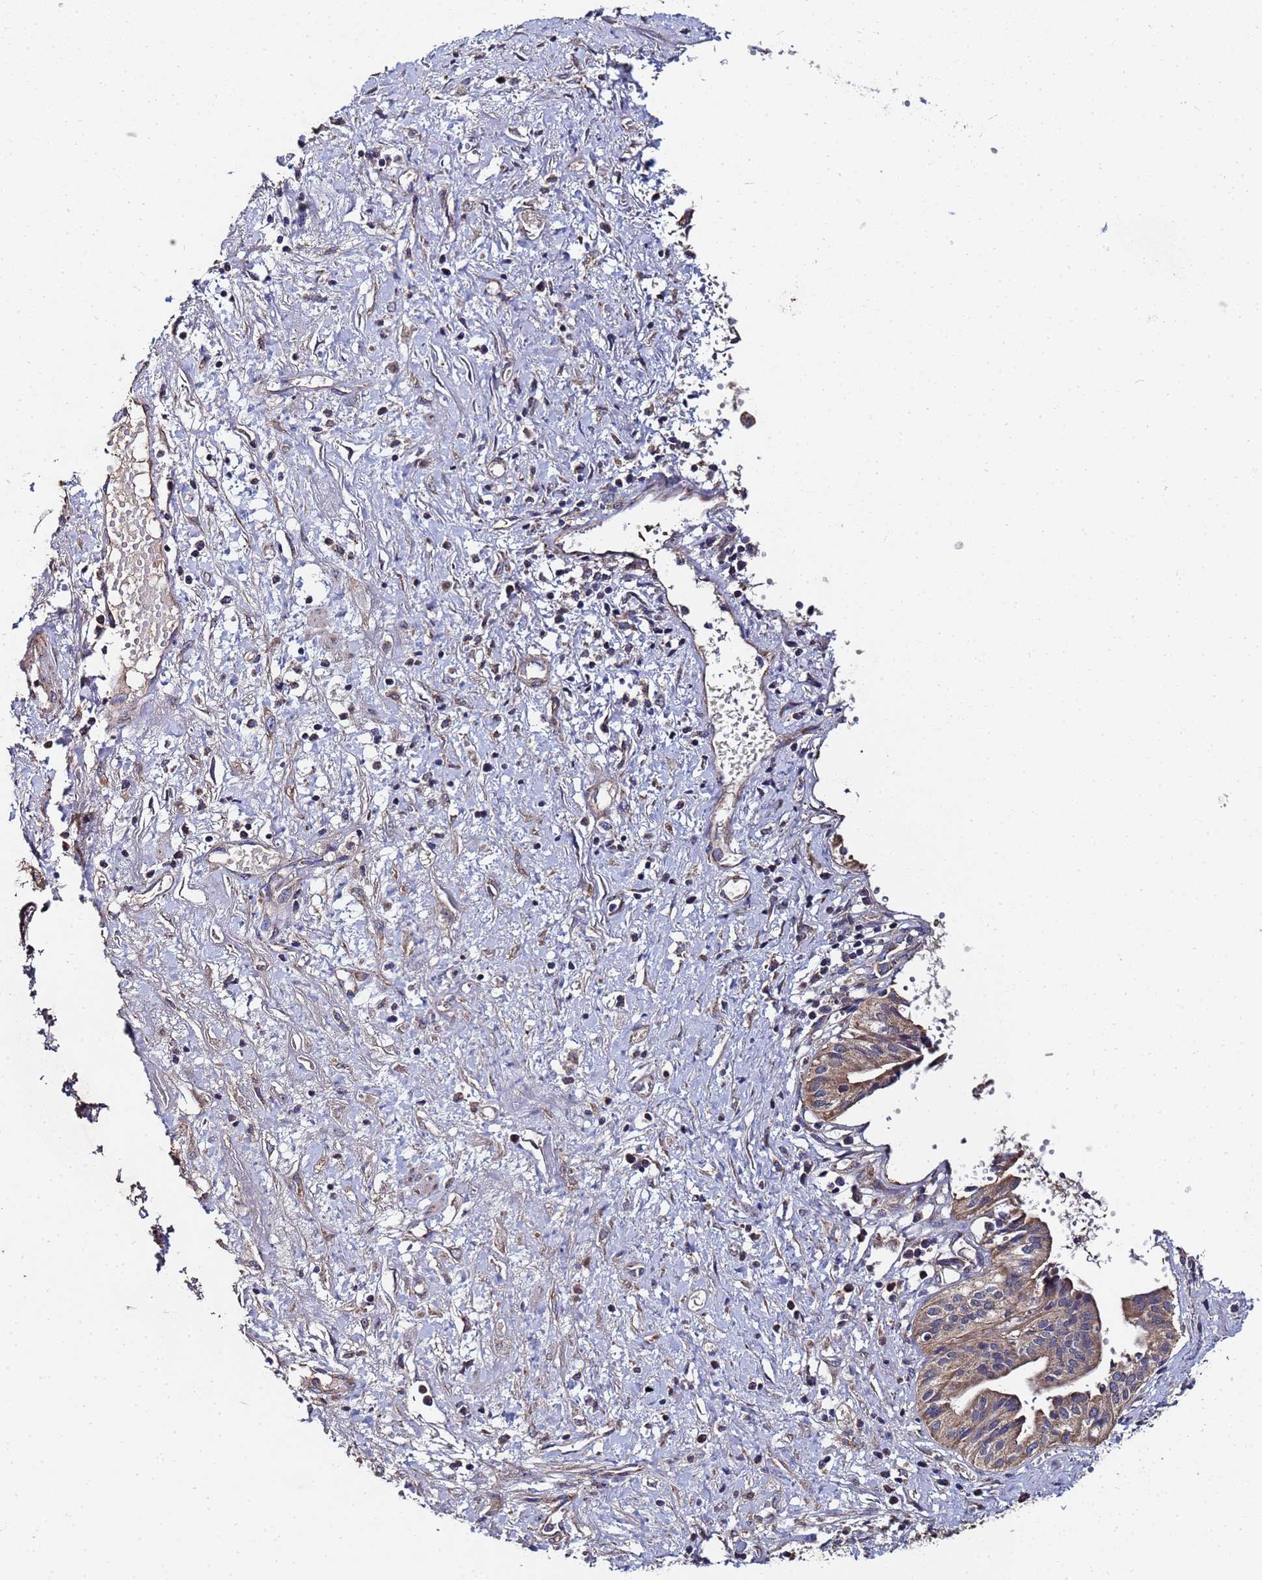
{"staining": {"intensity": "moderate", "quantity": "25%-75%", "location": "cytoplasmic/membranous"}, "tissue": "pancreatic cancer", "cell_type": "Tumor cells", "image_type": "cancer", "snomed": [{"axis": "morphology", "description": "Adenocarcinoma, NOS"}, {"axis": "topography", "description": "Pancreas"}], "caption": "Human pancreatic cancer stained with a brown dye shows moderate cytoplasmic/membranous positive staining in approximately 25%-75% of tumor cells.", "gene": "C5orf34", "patient": {"sex": "female", "age": 50}}